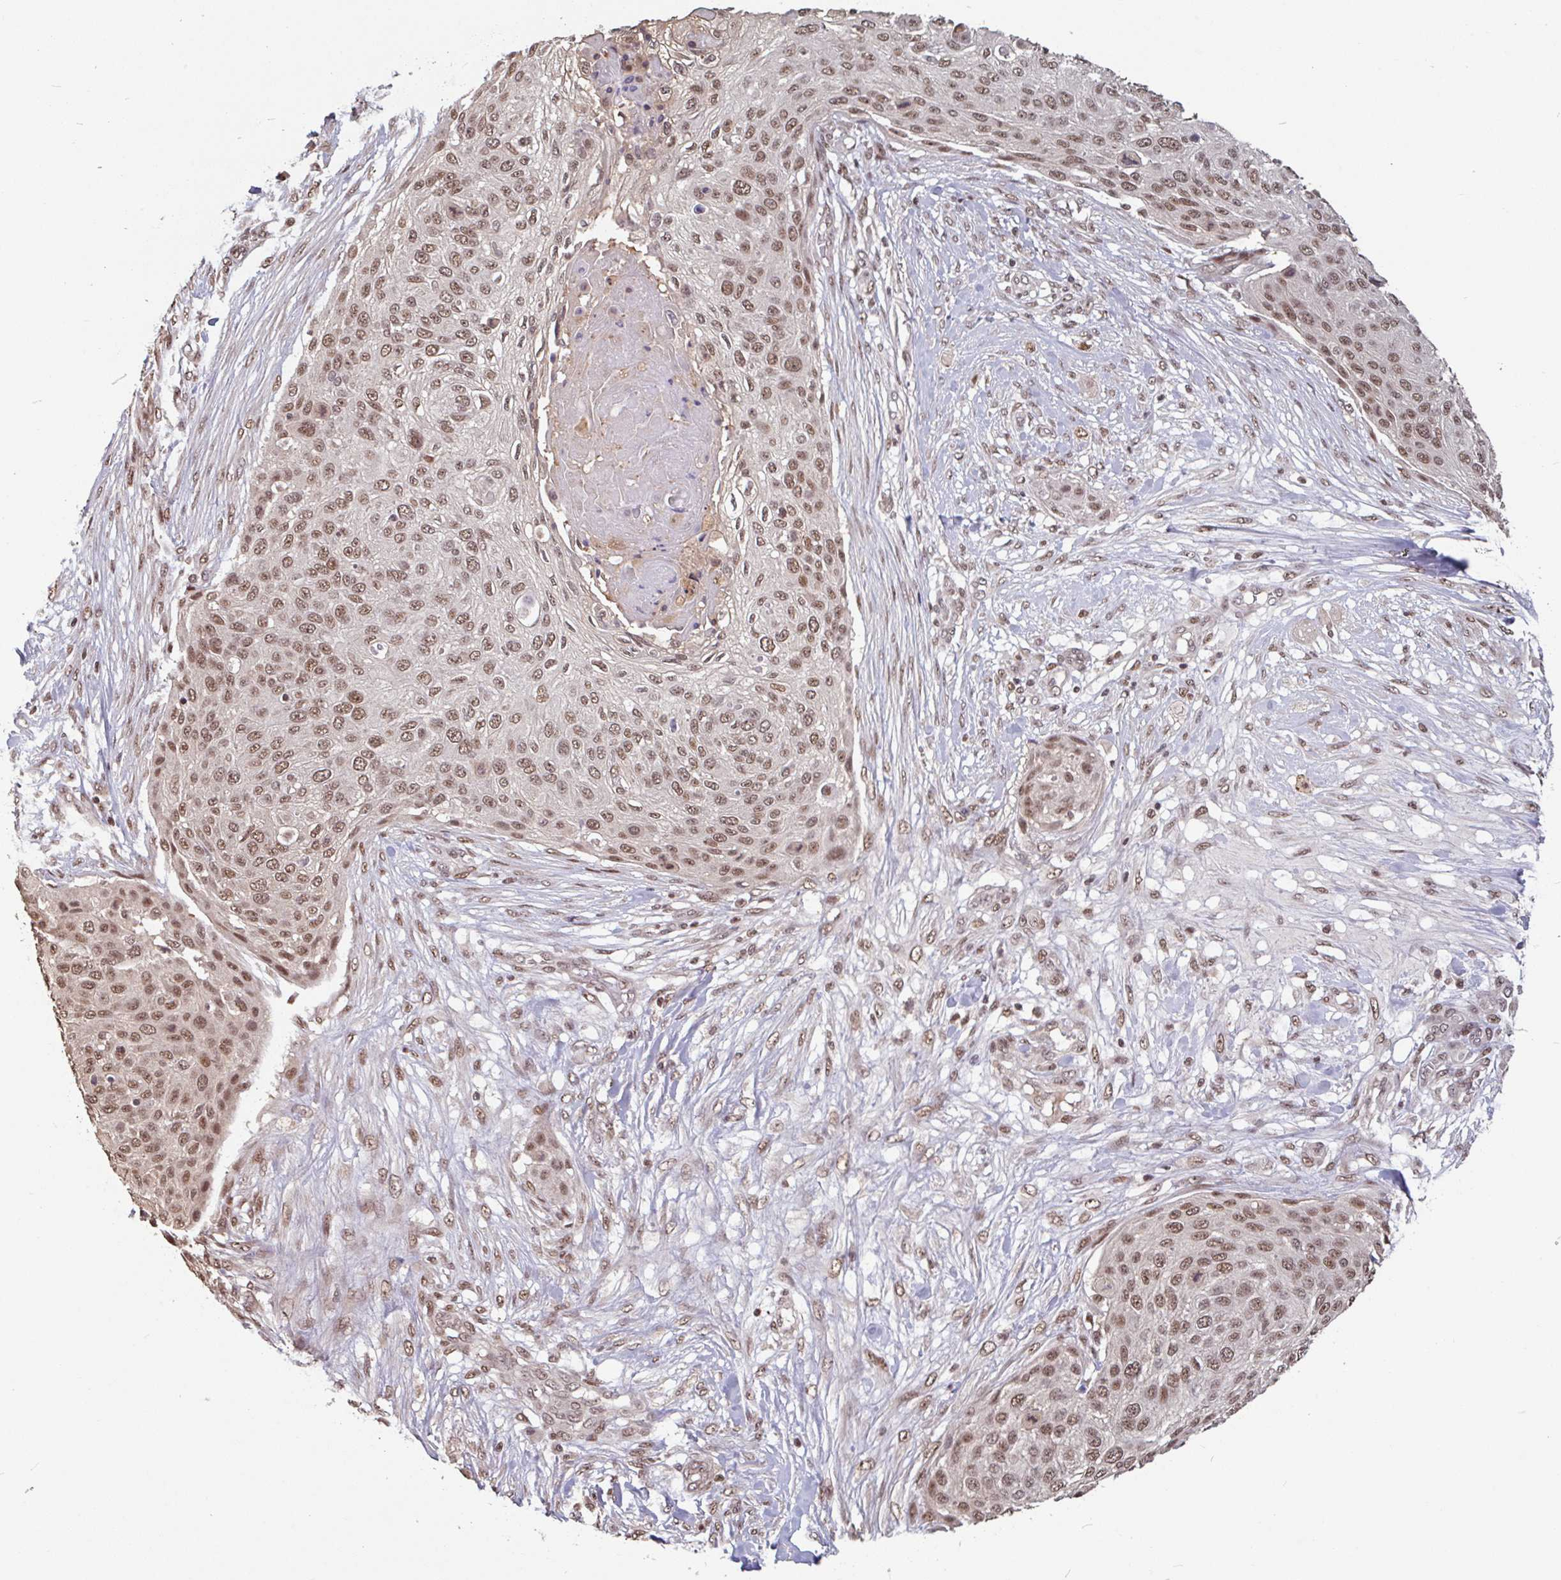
{"staining": {"intensity": "moderate", "quantity": ">75%", "location": "nuclear"}, "tissue": "skin cancer", "cell_type": "Tumor cells", "image_type": "cancer", "snomed": [{"axis": "morphology", "description": "Squamous cell carcinoma, NOS"}, {"axis": "topography", "description": "Skin"}], "caption": "Skin squamous cell carcinoma tissue shows moderate nuclear positivity in approximately >75% of tumor cells (DAB (3,3'-diaminobenzidine) IHC, brown staining for protein, blue staining for nuclei).", "gene": "DR1", "patient": {"sex": "female", "age": 87}}